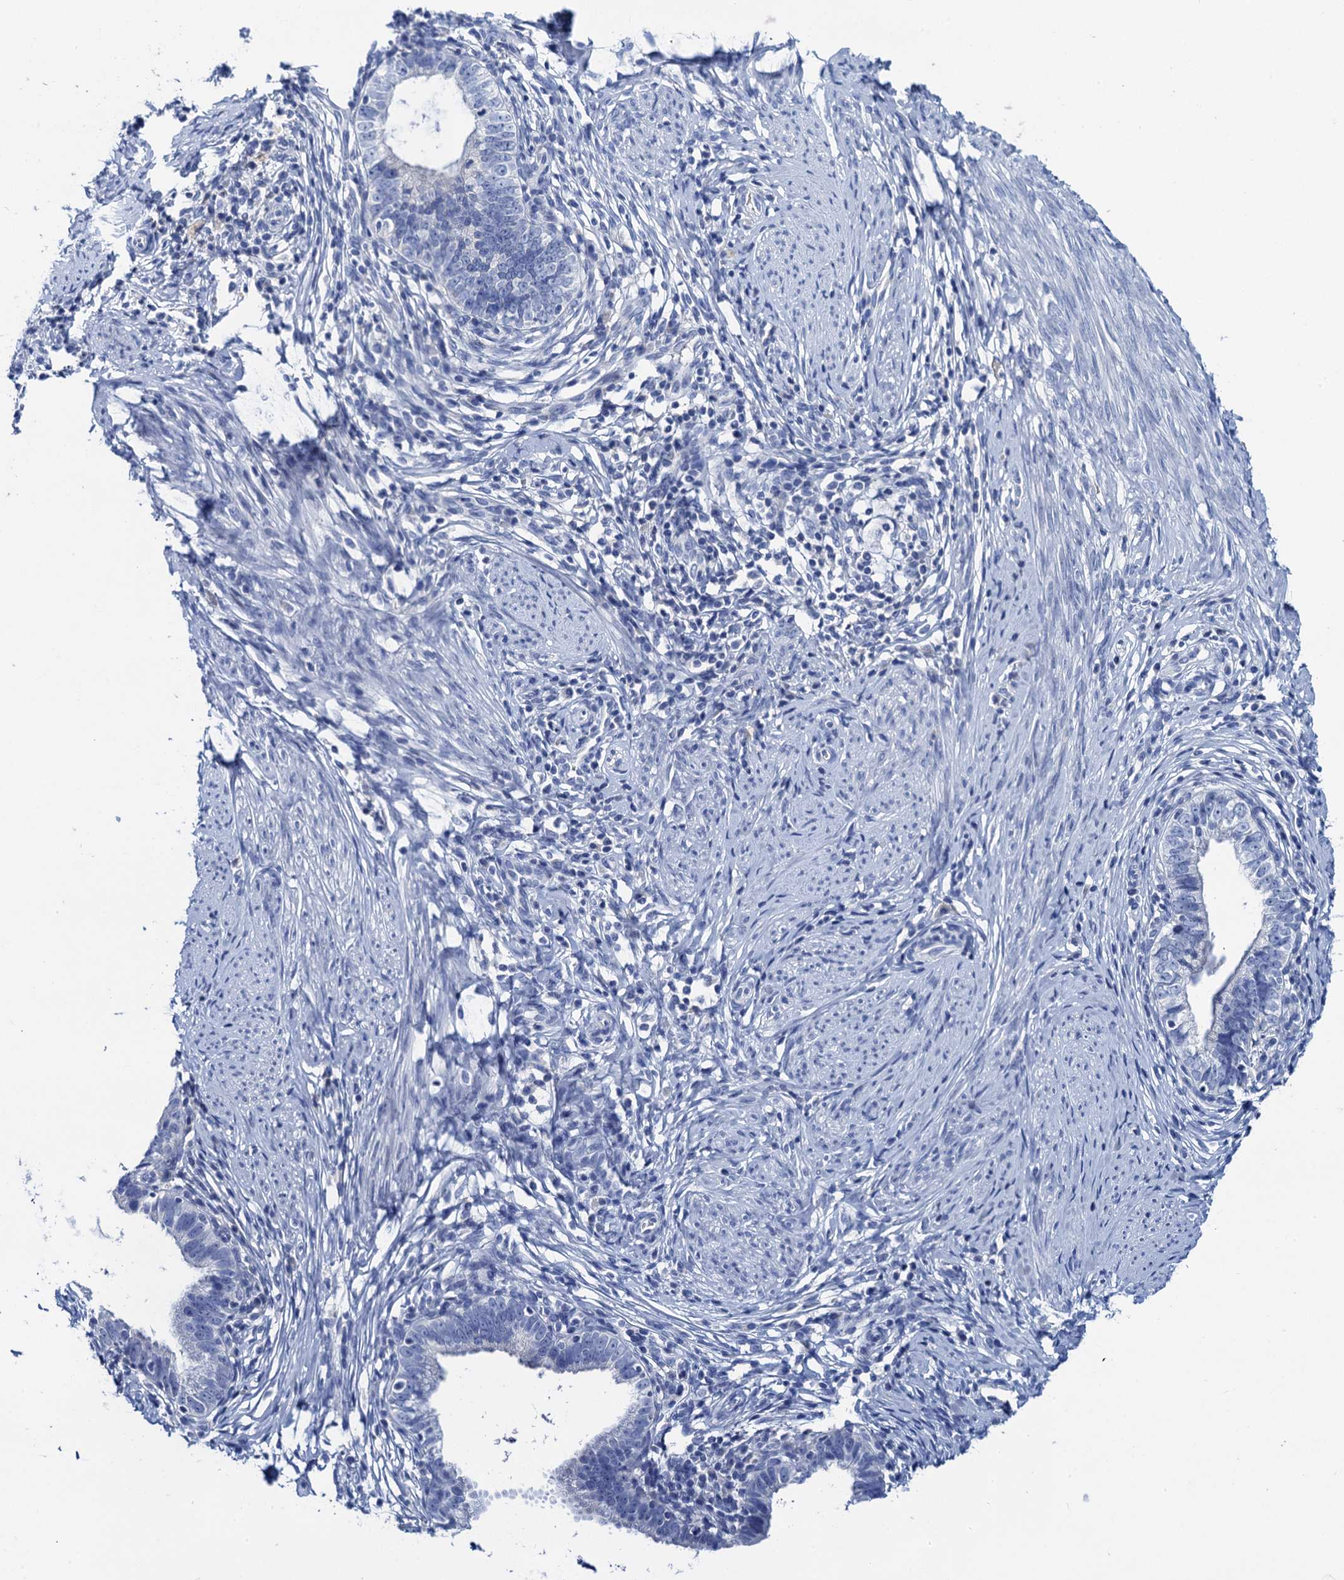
{"staining": {"intensity": "negative", "quantity": "none", "location": "none"}, "tissue": "cervical cancer", "cell_type": "Tumor cells", "image_type": "cancer", "snomed": [{"axis": "morphology", "description": "Adenocarcinoma, NOS"}, {"axis": "topography", "description": "Cervix"}], "caption": "A micrograph of cervical adenocarcinoma stained for a protein displays no brown staining in tumor cells.", "gene": "LYPD3", "patient": {"sex": "female", "age": 36}}